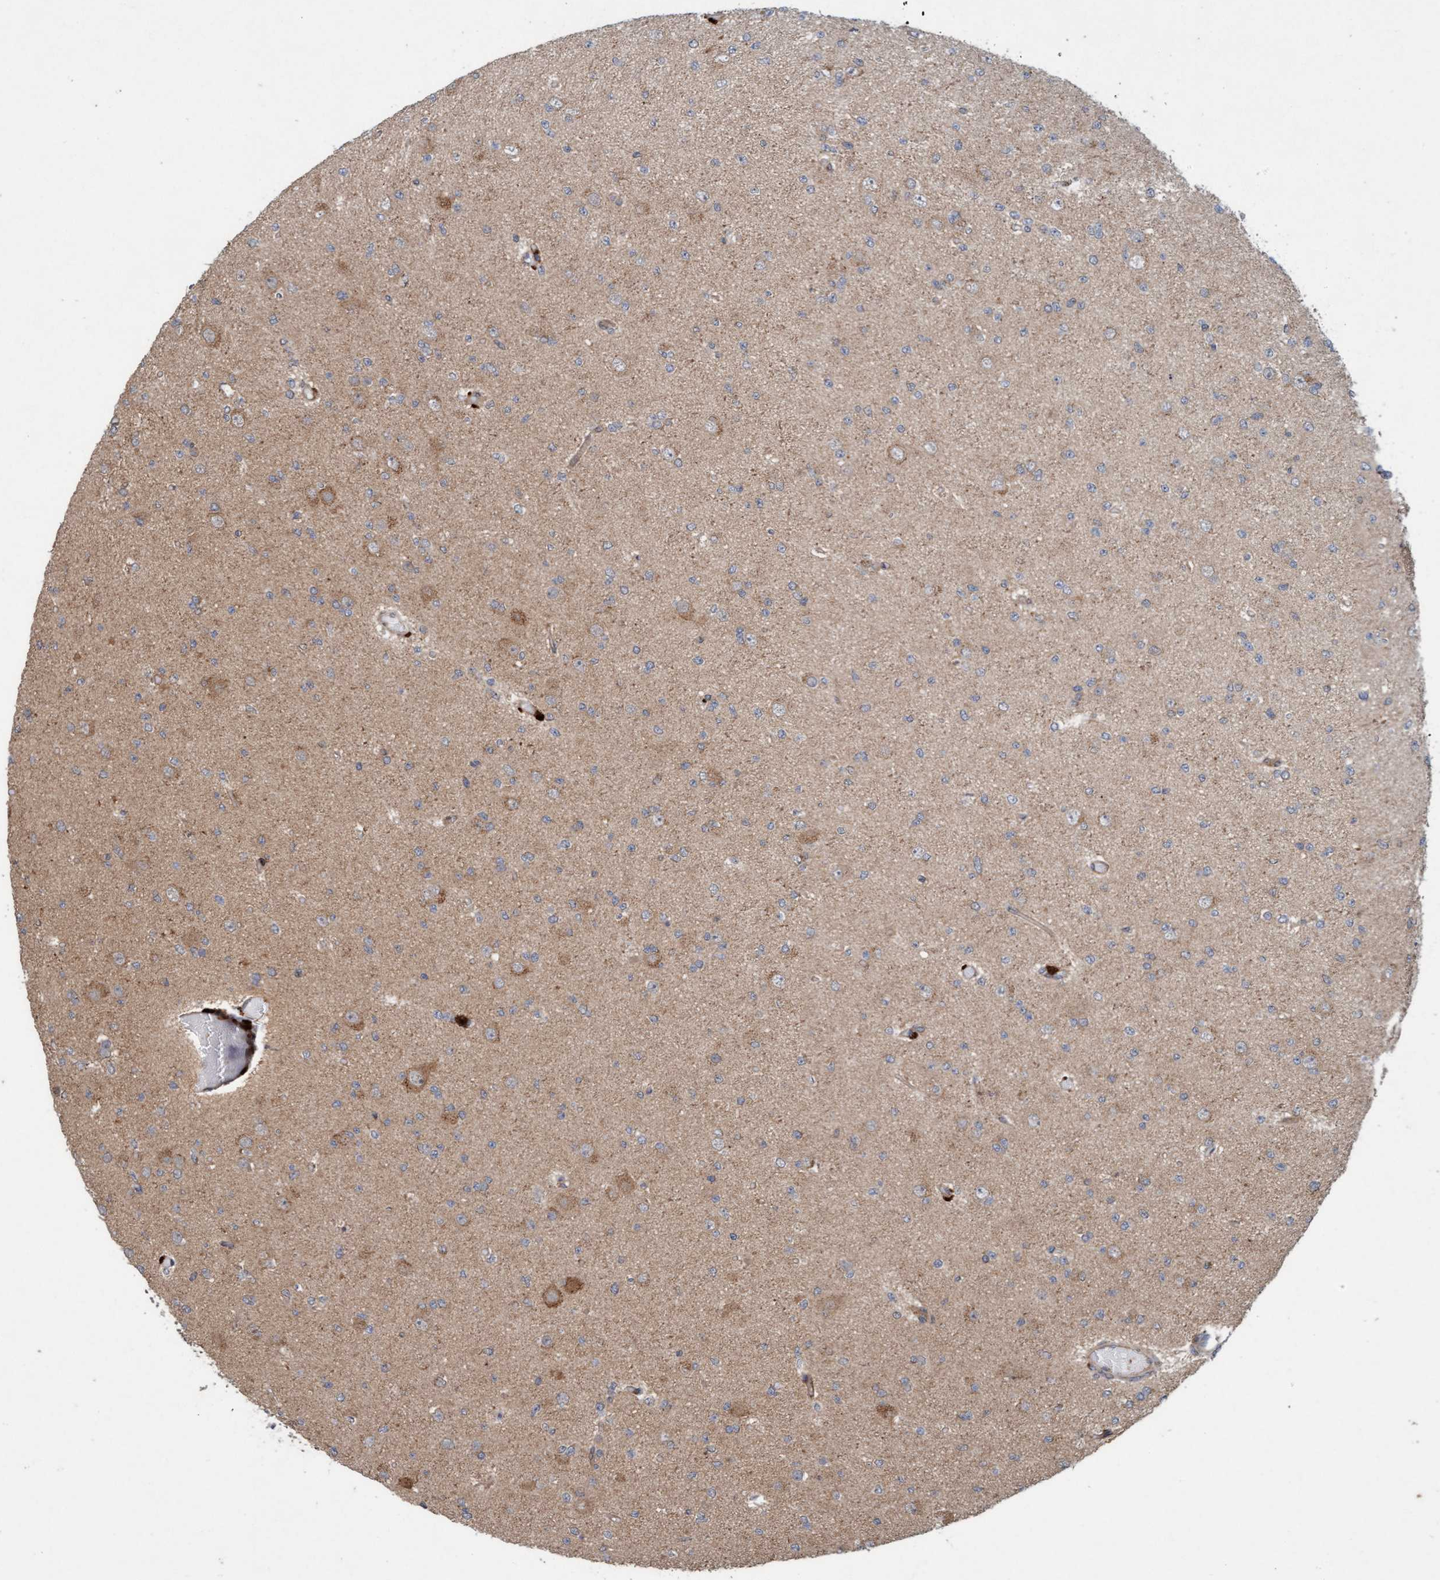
{"staining": {"intensity": "weak", "quantity": "<25%", "location": "cytoplasmic/membranous"}, "tissue": "glioma", "cell_type": "Tumor cells", "image_type": "cancer", "snomed": [{"axis": "morphology", "description": "Glioma, malignant, Low grade"}, {"axis": "topography", "description": "Brain"}], "caption": "DAB (3,3'-diaminobenzidine) immunohistochemical staining of human glioma exhibits no significant staining in tumor cells.", "gene": "MLXIP", "patient": {"sex": "female", "age": 22}}